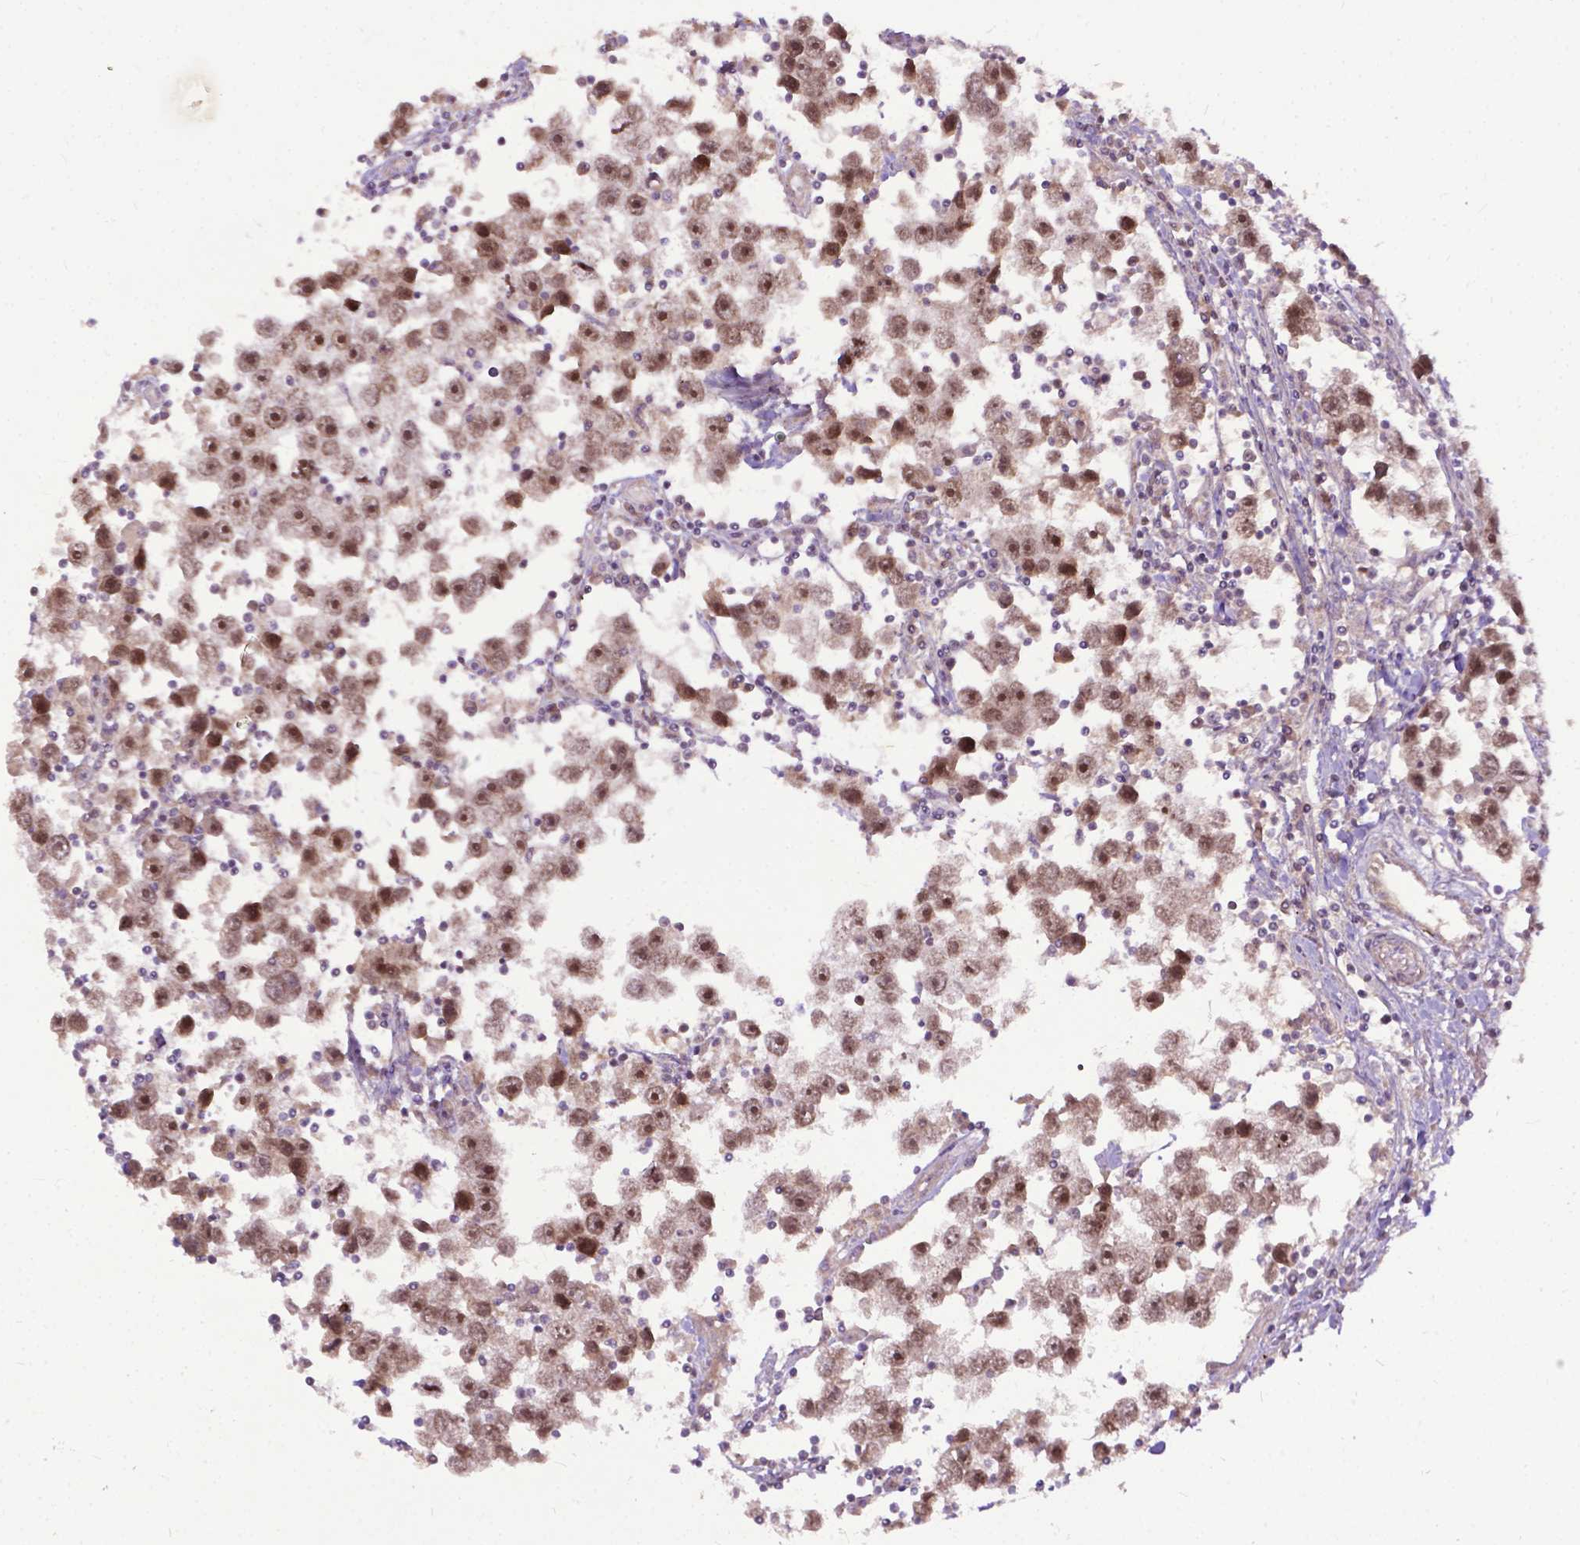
{"staining": {"intensity": "strong", "quantity": ">75%", "location": "nuclear"}, "tissue": "testis cancer", "cell_type": "Tumor cells", "image_type": "cancer", "snomed": [{"axis": "morphology", "description": "Seminoma, NOS"}, {"axis": "topography", "description": "Testis"}], "caption": "A high-resolution image shows immunohistochemistry (IHC) staining of testis cancer (seminoma), which reveals strong nuclear positivity in about >75% of tumor cells.", "gene": "PARP3", "patient": {"sex": "male", "age": 30}}